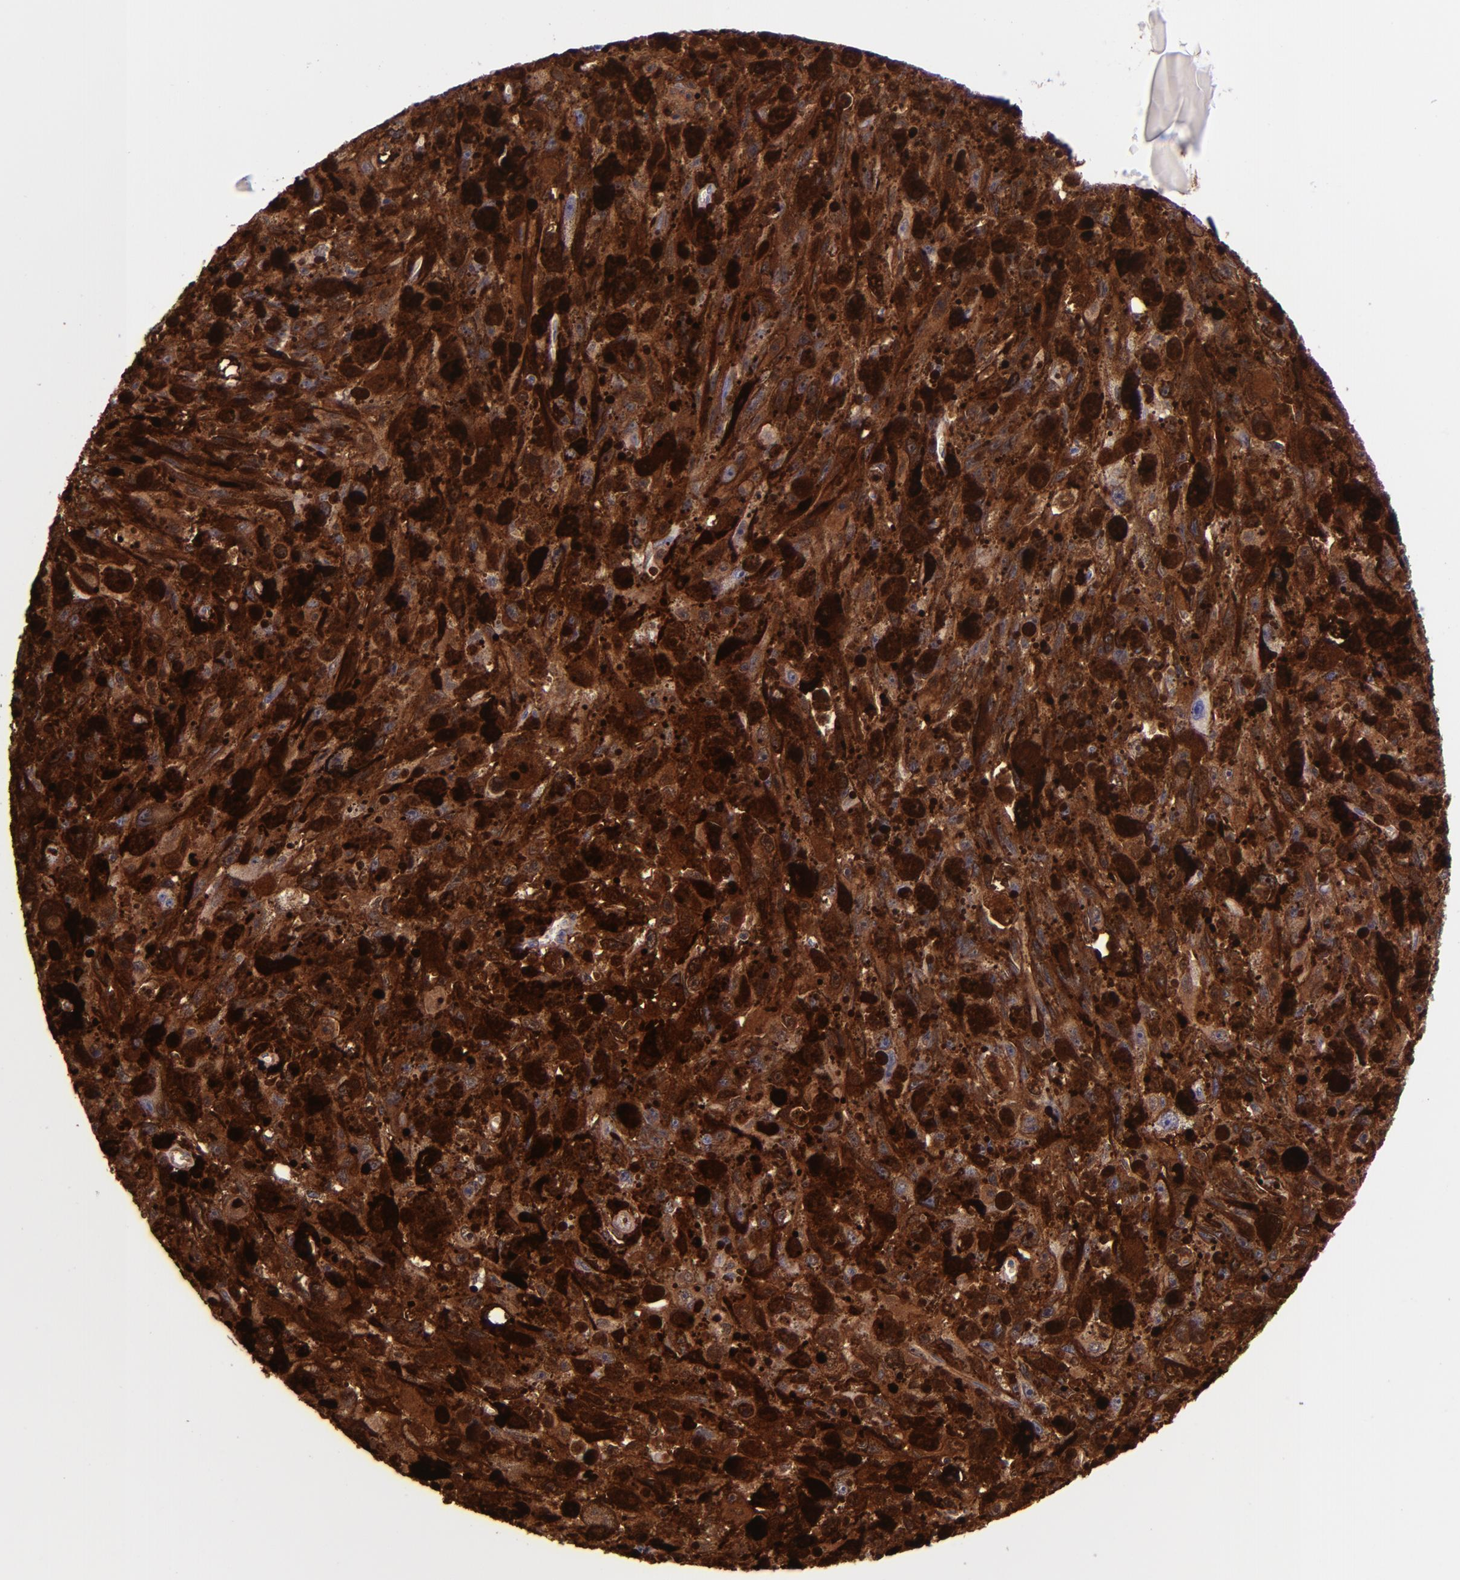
{"staining": {"intensity": "strong", "quantity": ">75%", "location": "cytoplasmic/membranous"}, "tissue": "melanoma", "cell_type": "Tumor cells", "image_type": "cancer", "snomed": [{"axis": "morphology", "description": "Malignant melanoma, NOS"}, {"axis": "topography", "description": "Skin"}], "caption": "The image demonstrates staining of melanoma, revealing strong cytoplasmic/membranous protein staining (brown color) within tumor cells.", "gene": "LGALS1", "patient": {"sex": "female", "age": 104}}